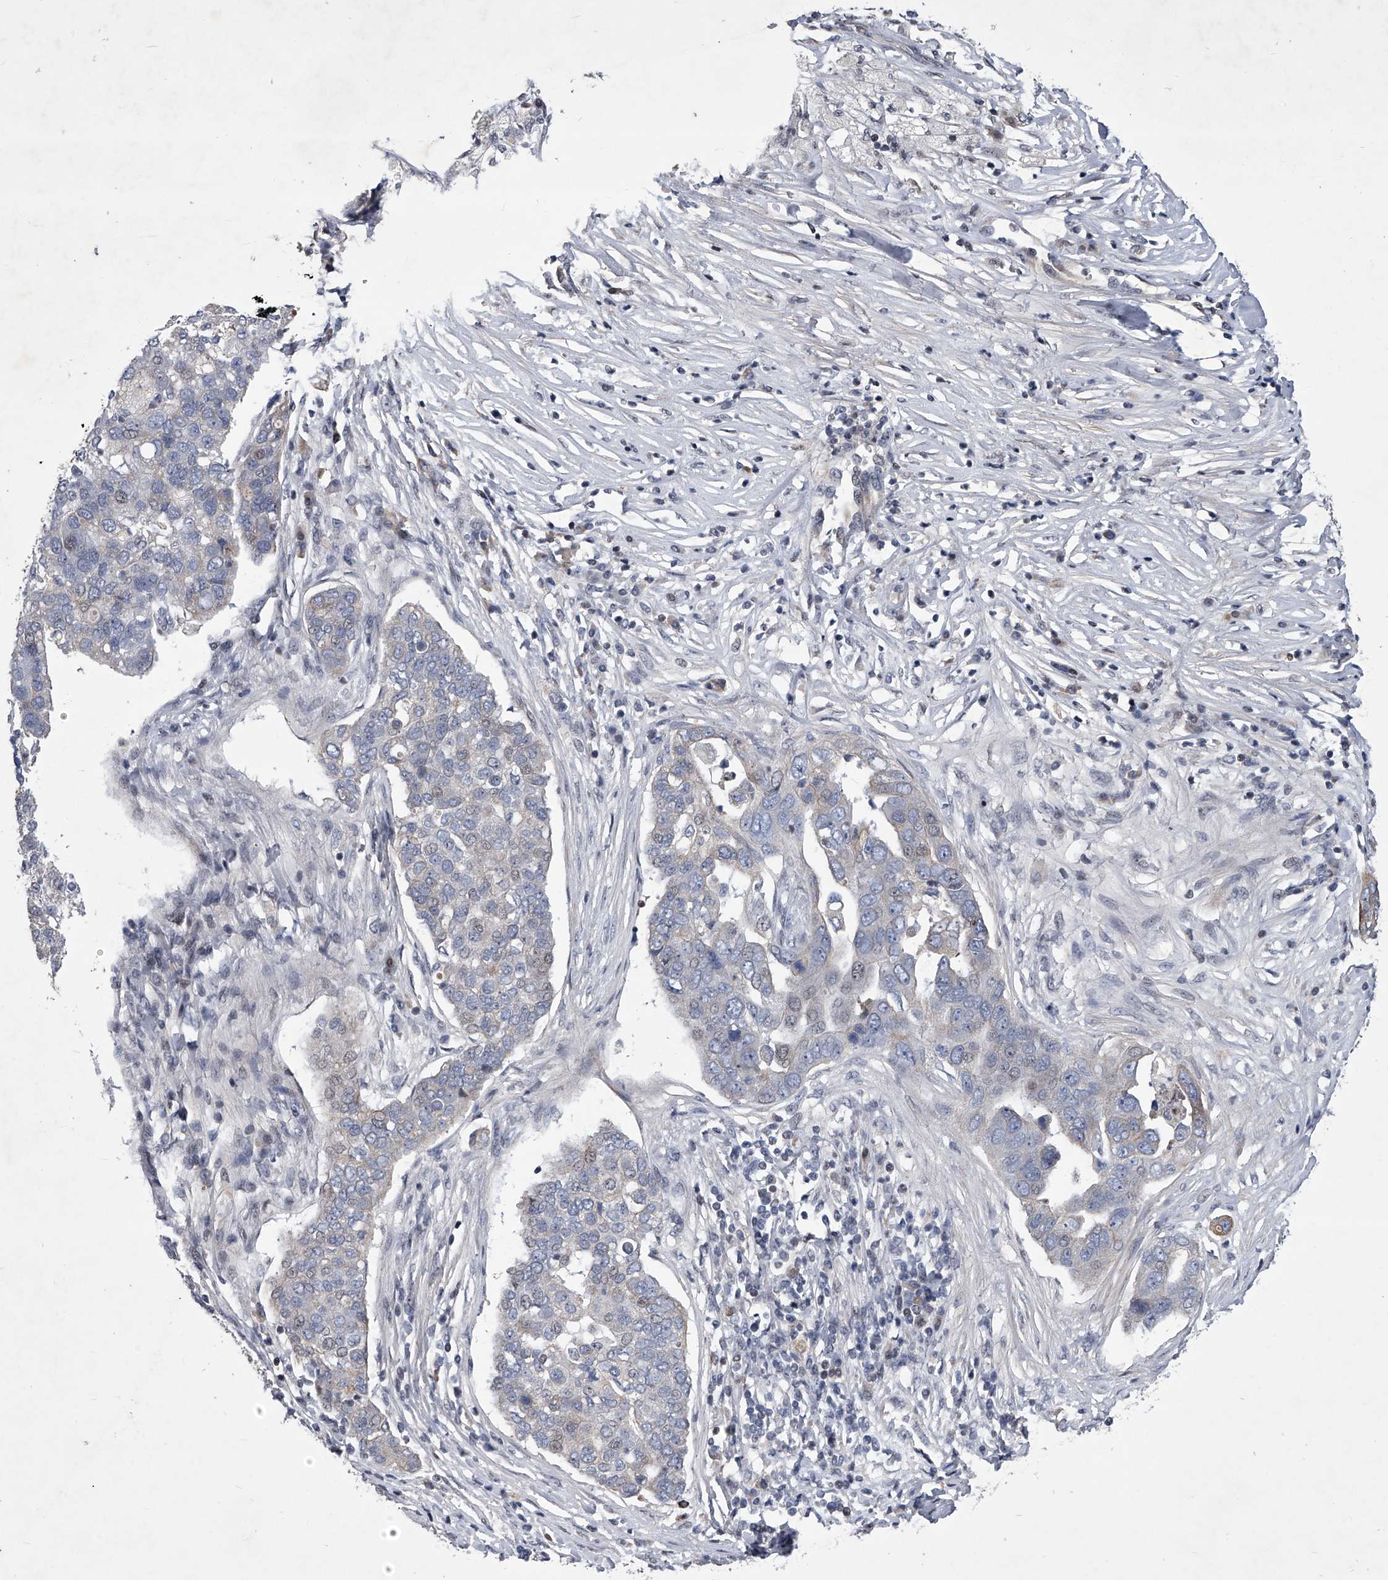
{"staining": {"intensity": "negative", "quantity": "none", "location": "none"}, "tissue": "pancreatic cancer", "cell_type": "Tumor cells", "image_type": "cancer", "snomed": [{"axis": "morphology", "description": "Adenocarcinoma, NOS"}, {"axis": "topography", "description": "Pancreas"}], "caption": "Histopathology image shows no significant protein positivity in tumor cells of adenocarcinoma (pancreatic).", "gene": "ZNF76", "patient": {"sex": "female", "age": 61}}